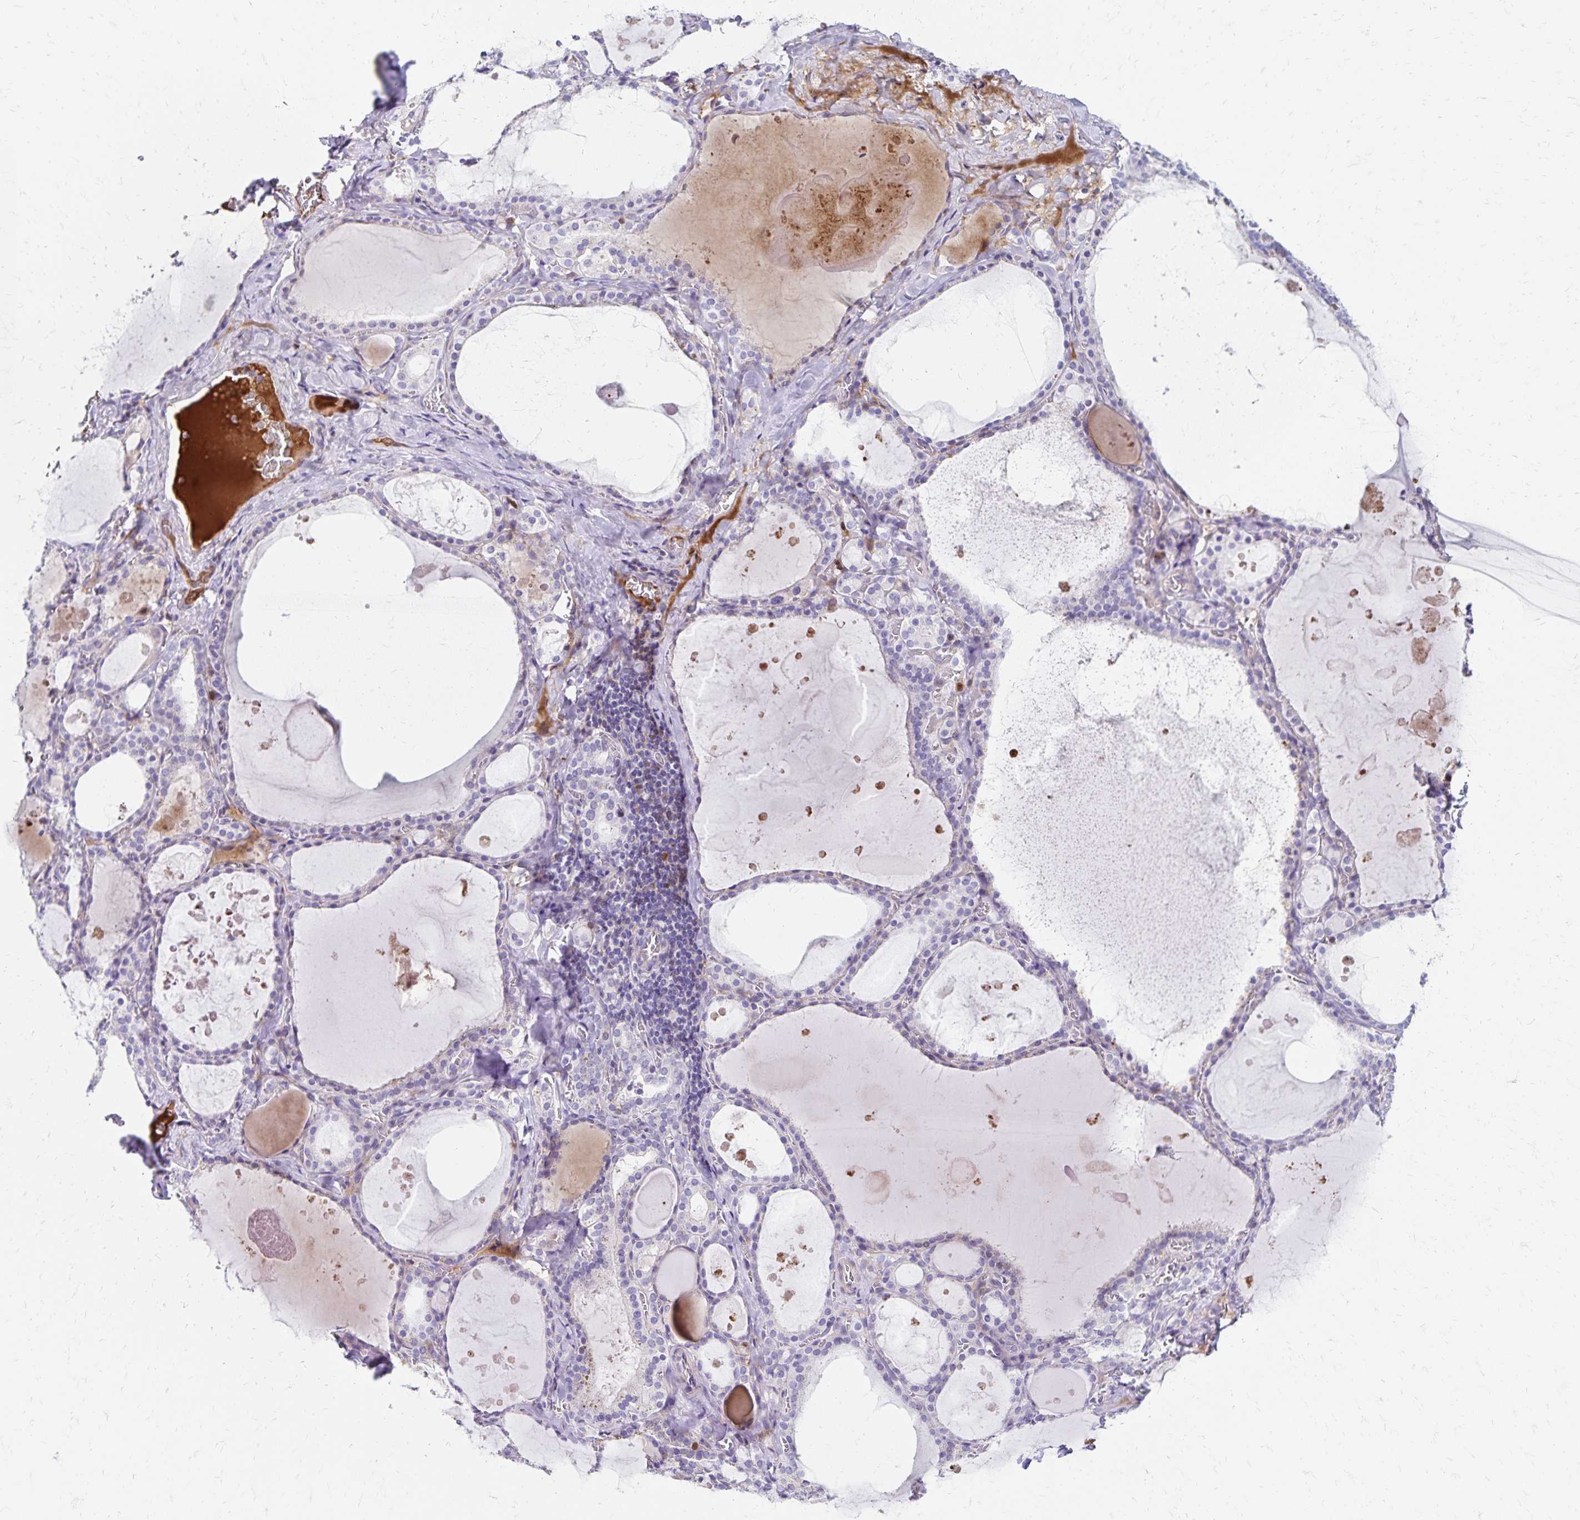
{"staining": {"intensity": "negative", "quantity": "none", "location": "none"}, "tissue": "thyroid gland", "cell_type": "Glandular cells", "image_type": "normal", "snomed": [{"axis": "morphology", "description": "Normal tissue, NOS"}, {"axis": "topography", "description": "Thyroid gland"}], "caption": "High power microscopy image of an immunohistochemistry (IHC) micrograph of unremarkable thyroid gland, revealing no significant expression in glandular cells. (IHC, brightfield microscopy, high magnification).", "gene": "NECAP1", "patient": {"sex": "male", "age": 56}}